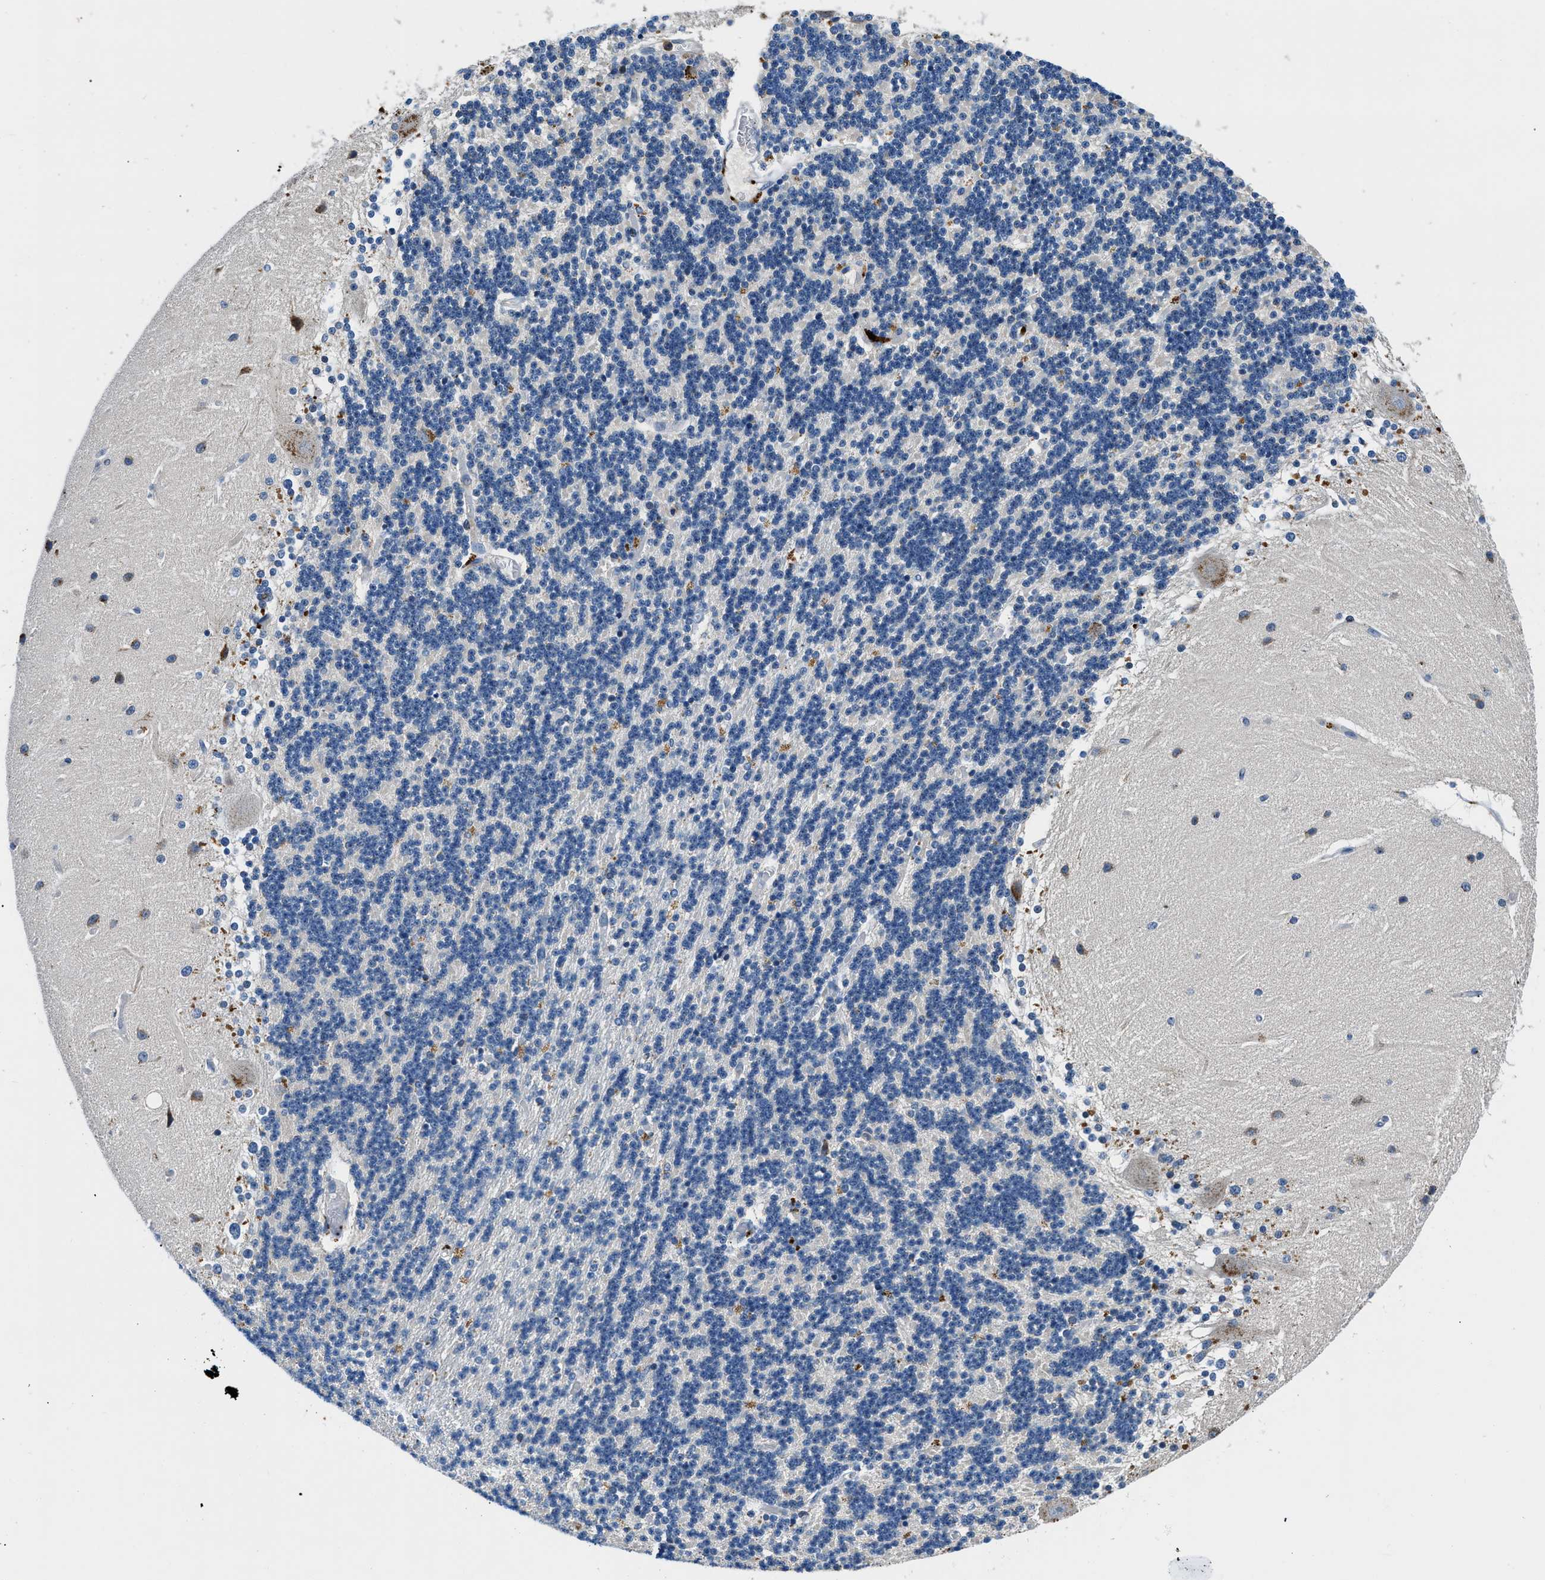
{"staining": {"intensity": "moderate", "quantity": "<25%", "location": "cytoplasmic/membranous"}, "tissue": "cerebellum", "cell_type": "Cells in granular layer", "image_type": "normal", "snomed": [{"axis": "morphology", "description": "Normal tissue, NOS"}, {"axis": "topography", "description": "Cerebellum"}], "caption": "This image demonstrates immunohistochemistry staining of normal cerebellum, with low moderate cytoplasmic/membranous staining in about <25% of cells in granular layer.", "gene": "ADGRE3", "patient": {"sex": "female", "age": 54}}